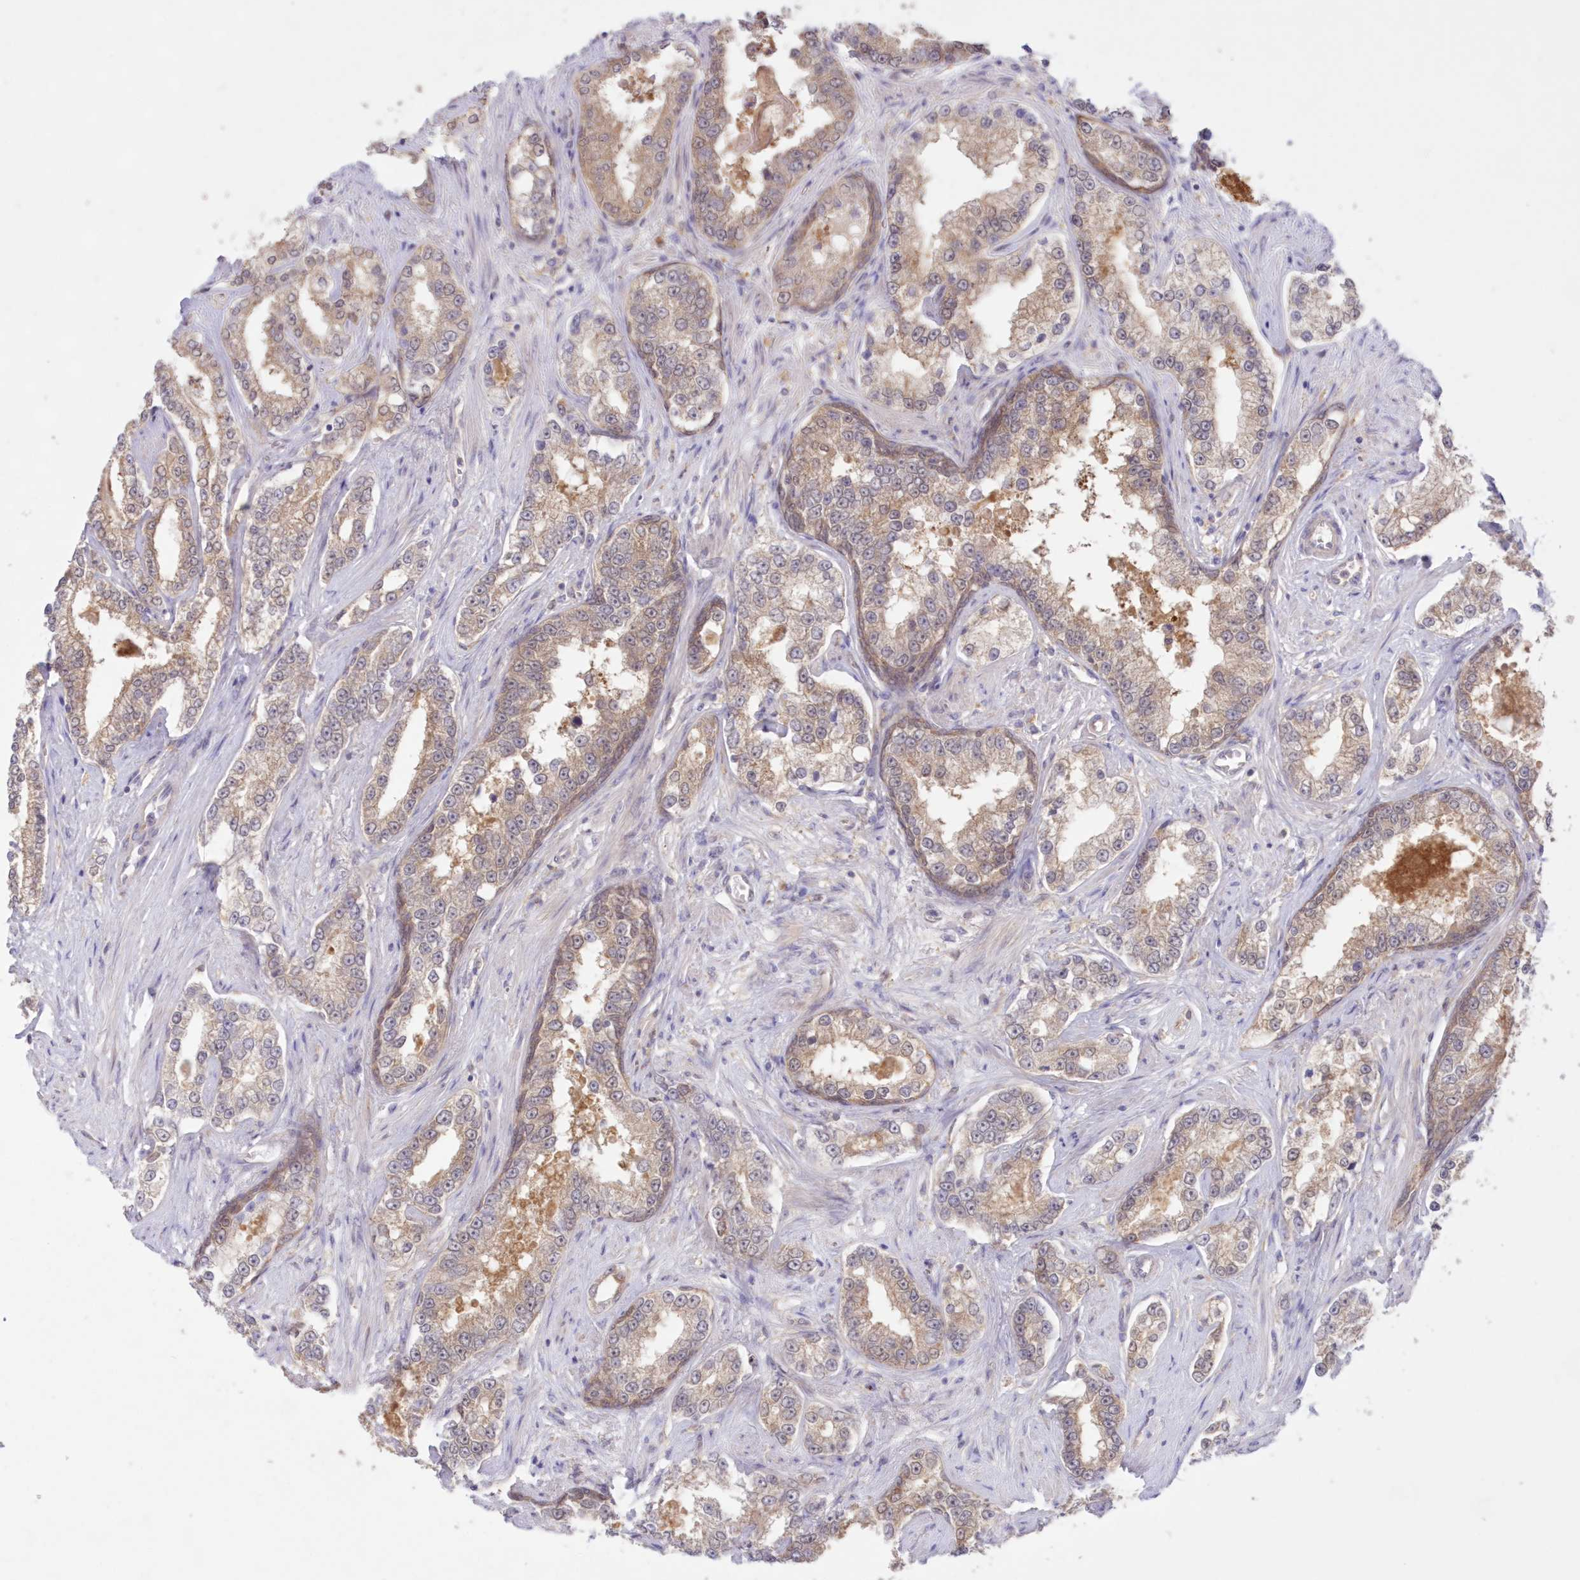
{"staining": {"intensity": "moderate", "quantity": "25%-75%", "location": "cytoplasmic/membranous"}, "tissue": "prostate cancer", "cell_type": "Tumor cells", "image_type": "cancer", "snomed": [{"axis": "morphology", "description": "Normal tissue, NOS"}, {"axis": "morphology", "description": "Adenocarcinoma, High grade"}, {"axis": "topography", "description": "Prostate"}], "caption": "Moderate cytoplasmic/membranous positivity is present in approximately 25%-75% of tumor cells in prostate high-grade adenocarcinoma. (brown staining indicates protein expression, while blue staining denotes nuclei).", "gene": "RNPEP", "patient": {"sex": "male", "age": 83}}